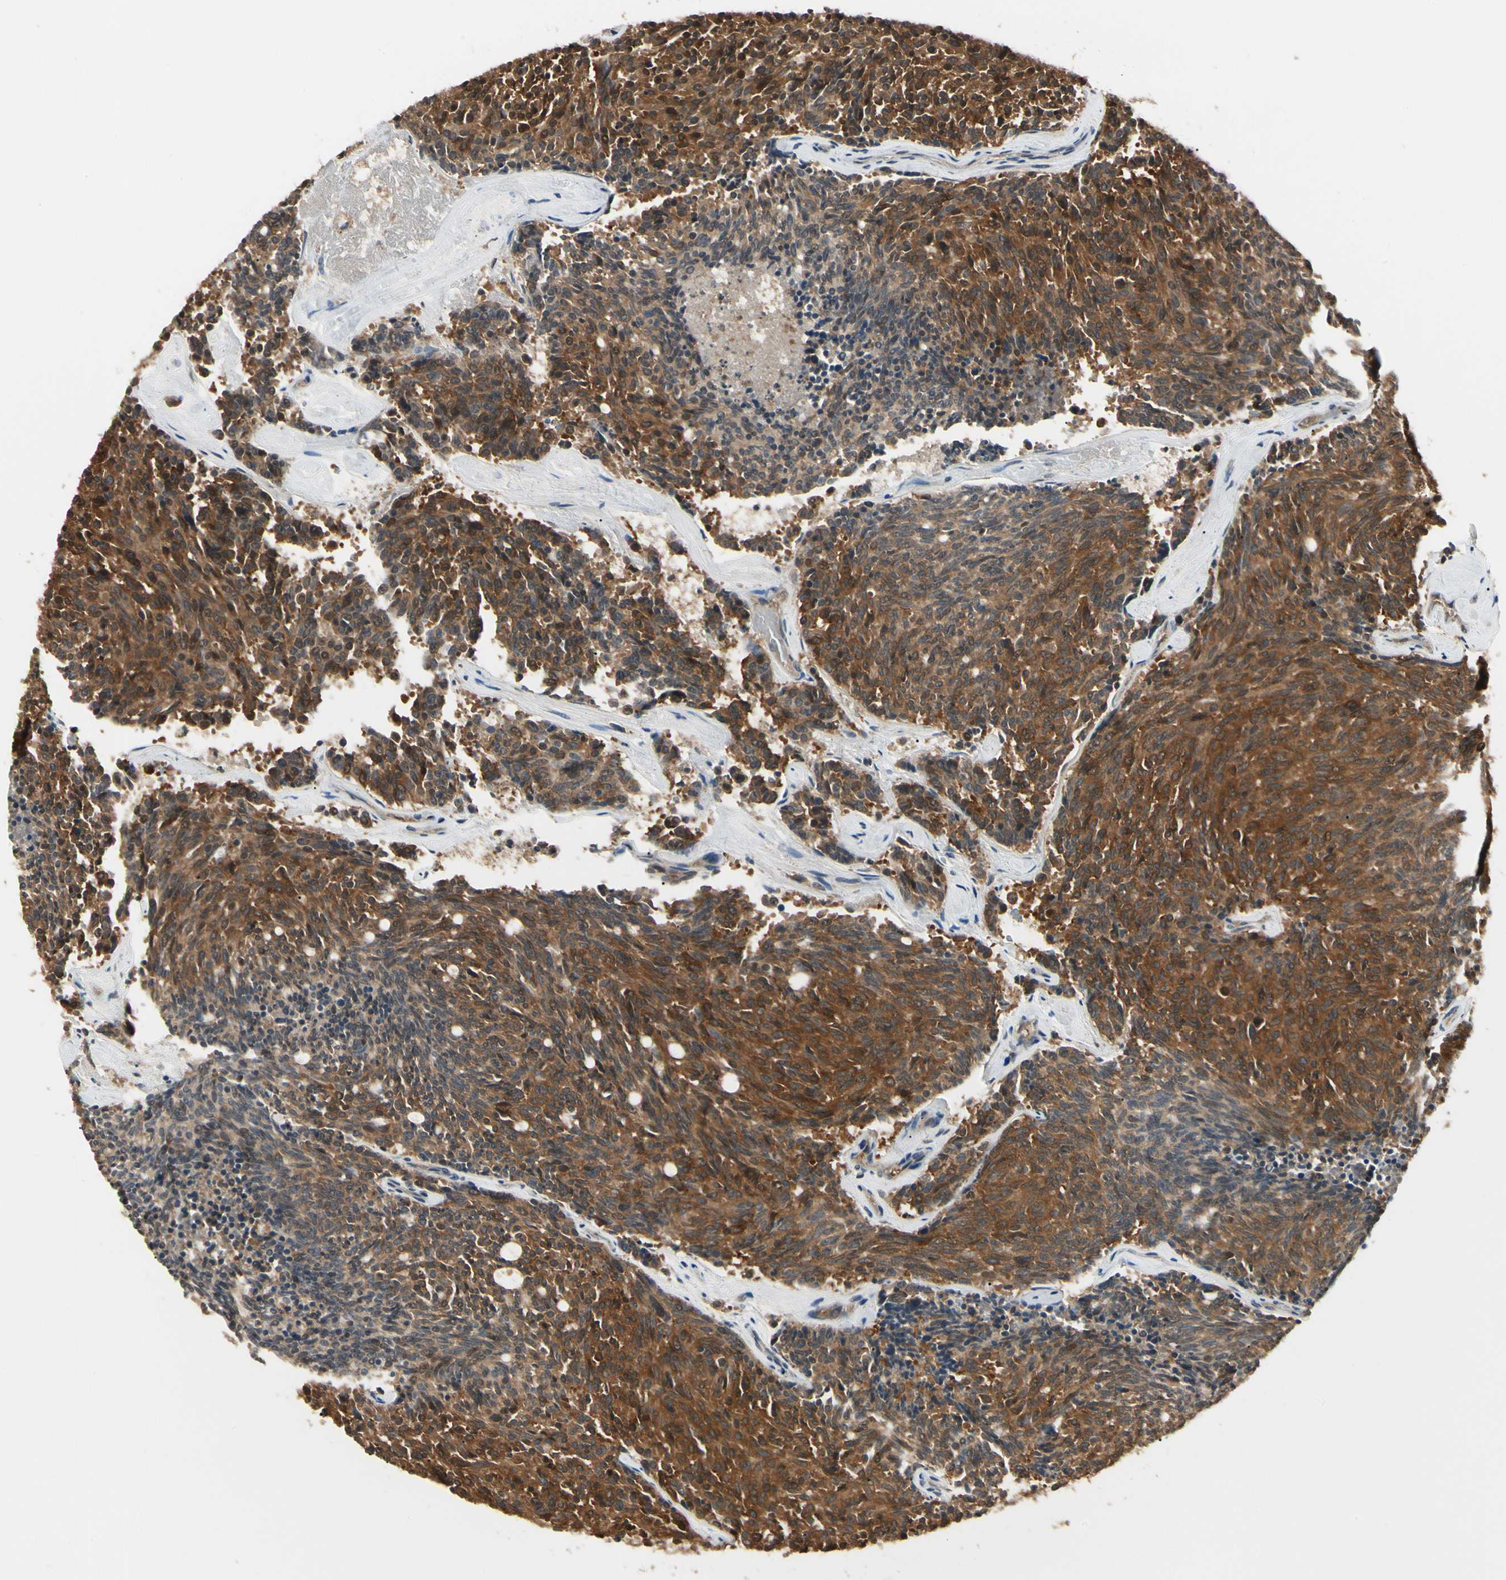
{"staining": {"intensity": "strong", "quantity": ">75%", "location": "cytoplasmic/membranous"}, "tissue": "carcinoid", "cell_type": "Tumor cells", "image_type": "cancer", "snomed": [{"axis": "morphology", "description": "Carcinoid, malignant, NOS"}, {"axis": "topography", "description": "Pancreas"}], "caption": "Malignant carcinoid tissue reveals strong cytoplasmic/membranous staining in about >75% of tumor cells, visualized by immunohistochemistry.", "gene": "NME1-NME2", "patient": {"sex": "female", "age": 54}}